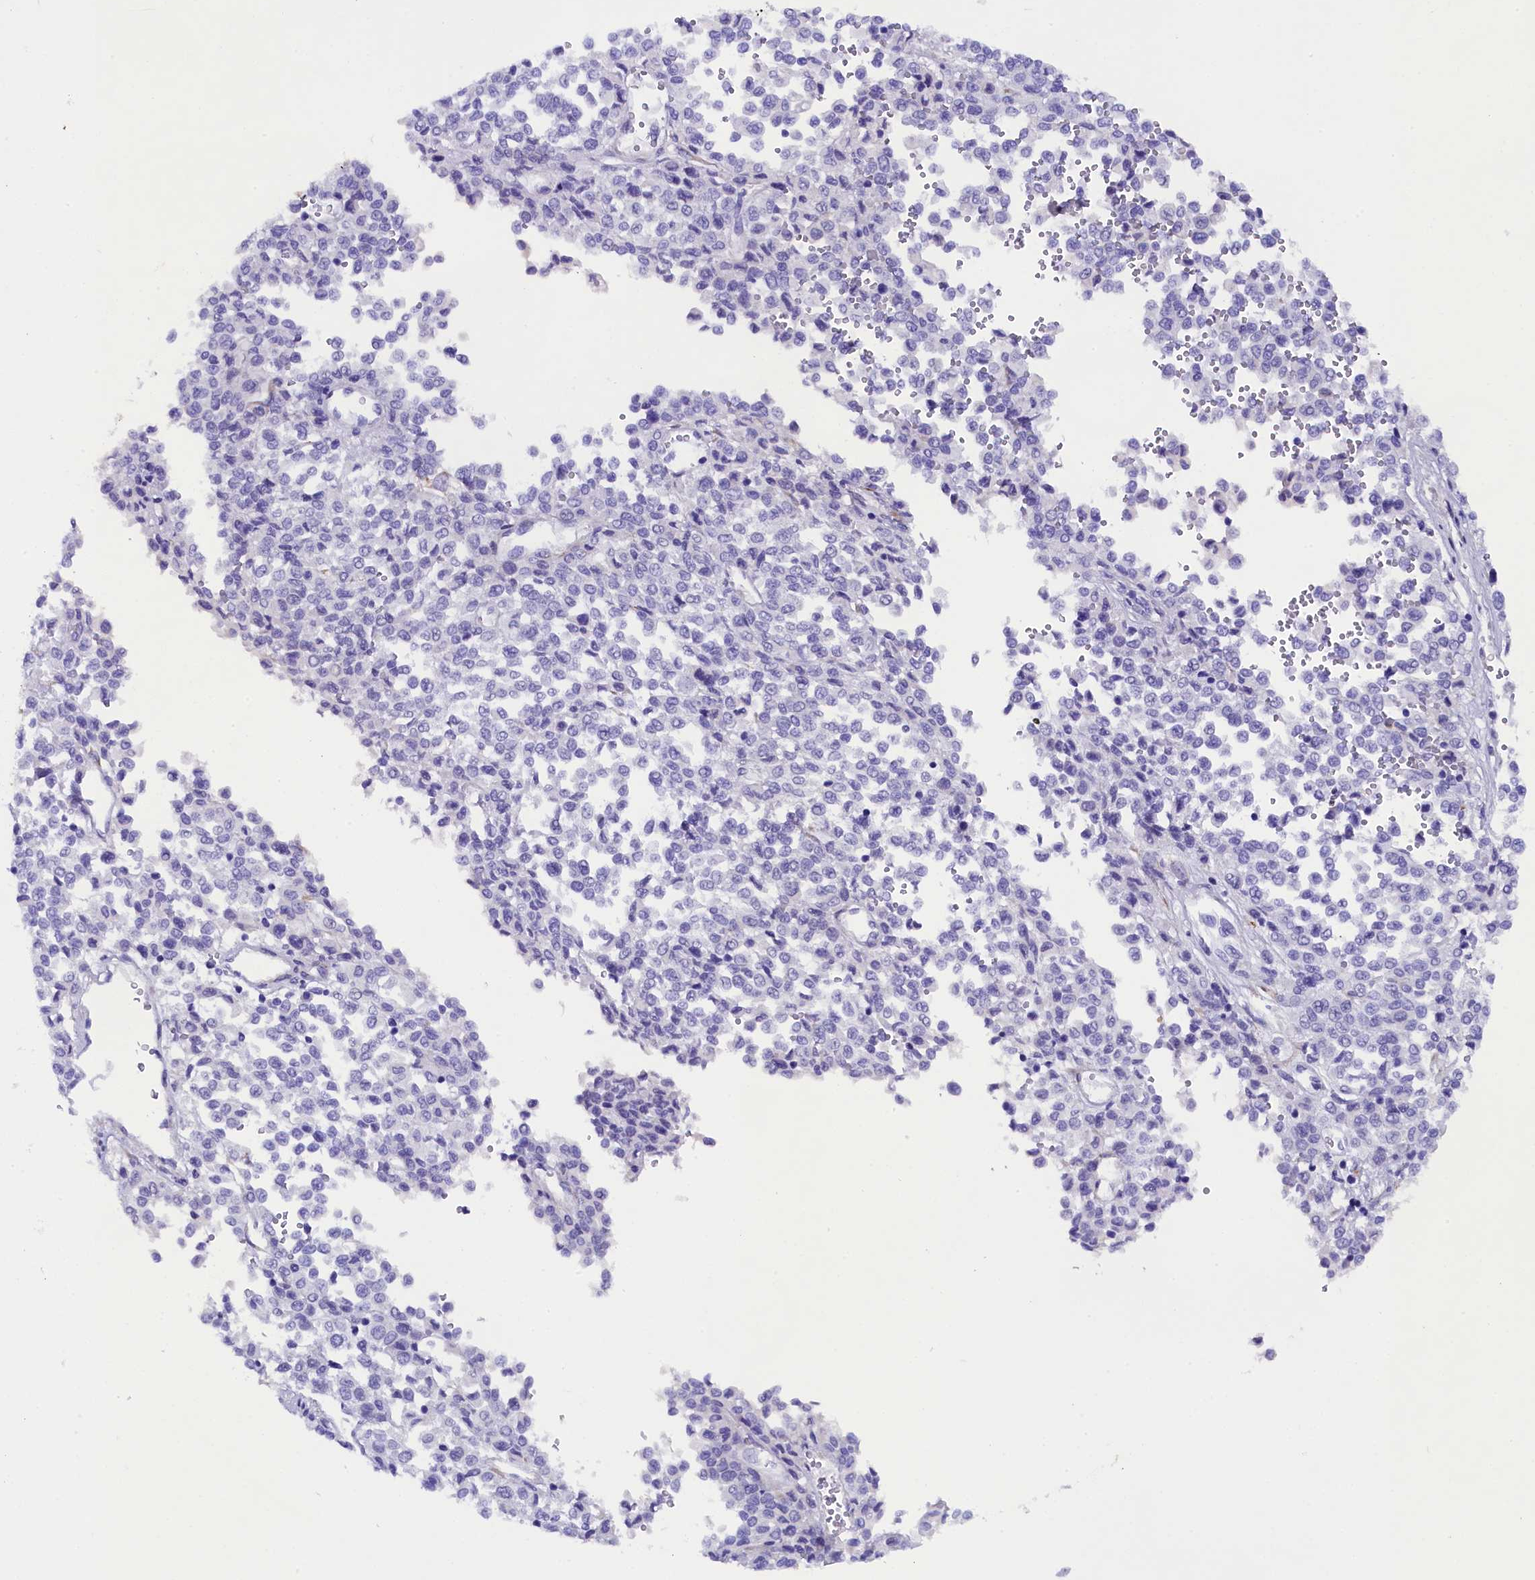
{"staining": {"intensity": "negative", "quantity": "none", "location": "none"}, "tissue": "melanoma", "cell_type": "Tumor cells", "image_type": "cancer", "snomed": [{"axis": "morphology", "description": "Malignant melanoma, Metastatic site"}, {"axis": "topography", "description": "Pancreas"}], "caption": "An immunohistochemistry (IHC) histopathology image of melanoma is shown. There is no staining in tumor cells of melanoma. (DAB immunohistochemistry (IHC) visualized using brightfield microscopy, high magnification).", "gene": "SOD3", "patient": {"sex": "female", "age": 30}}